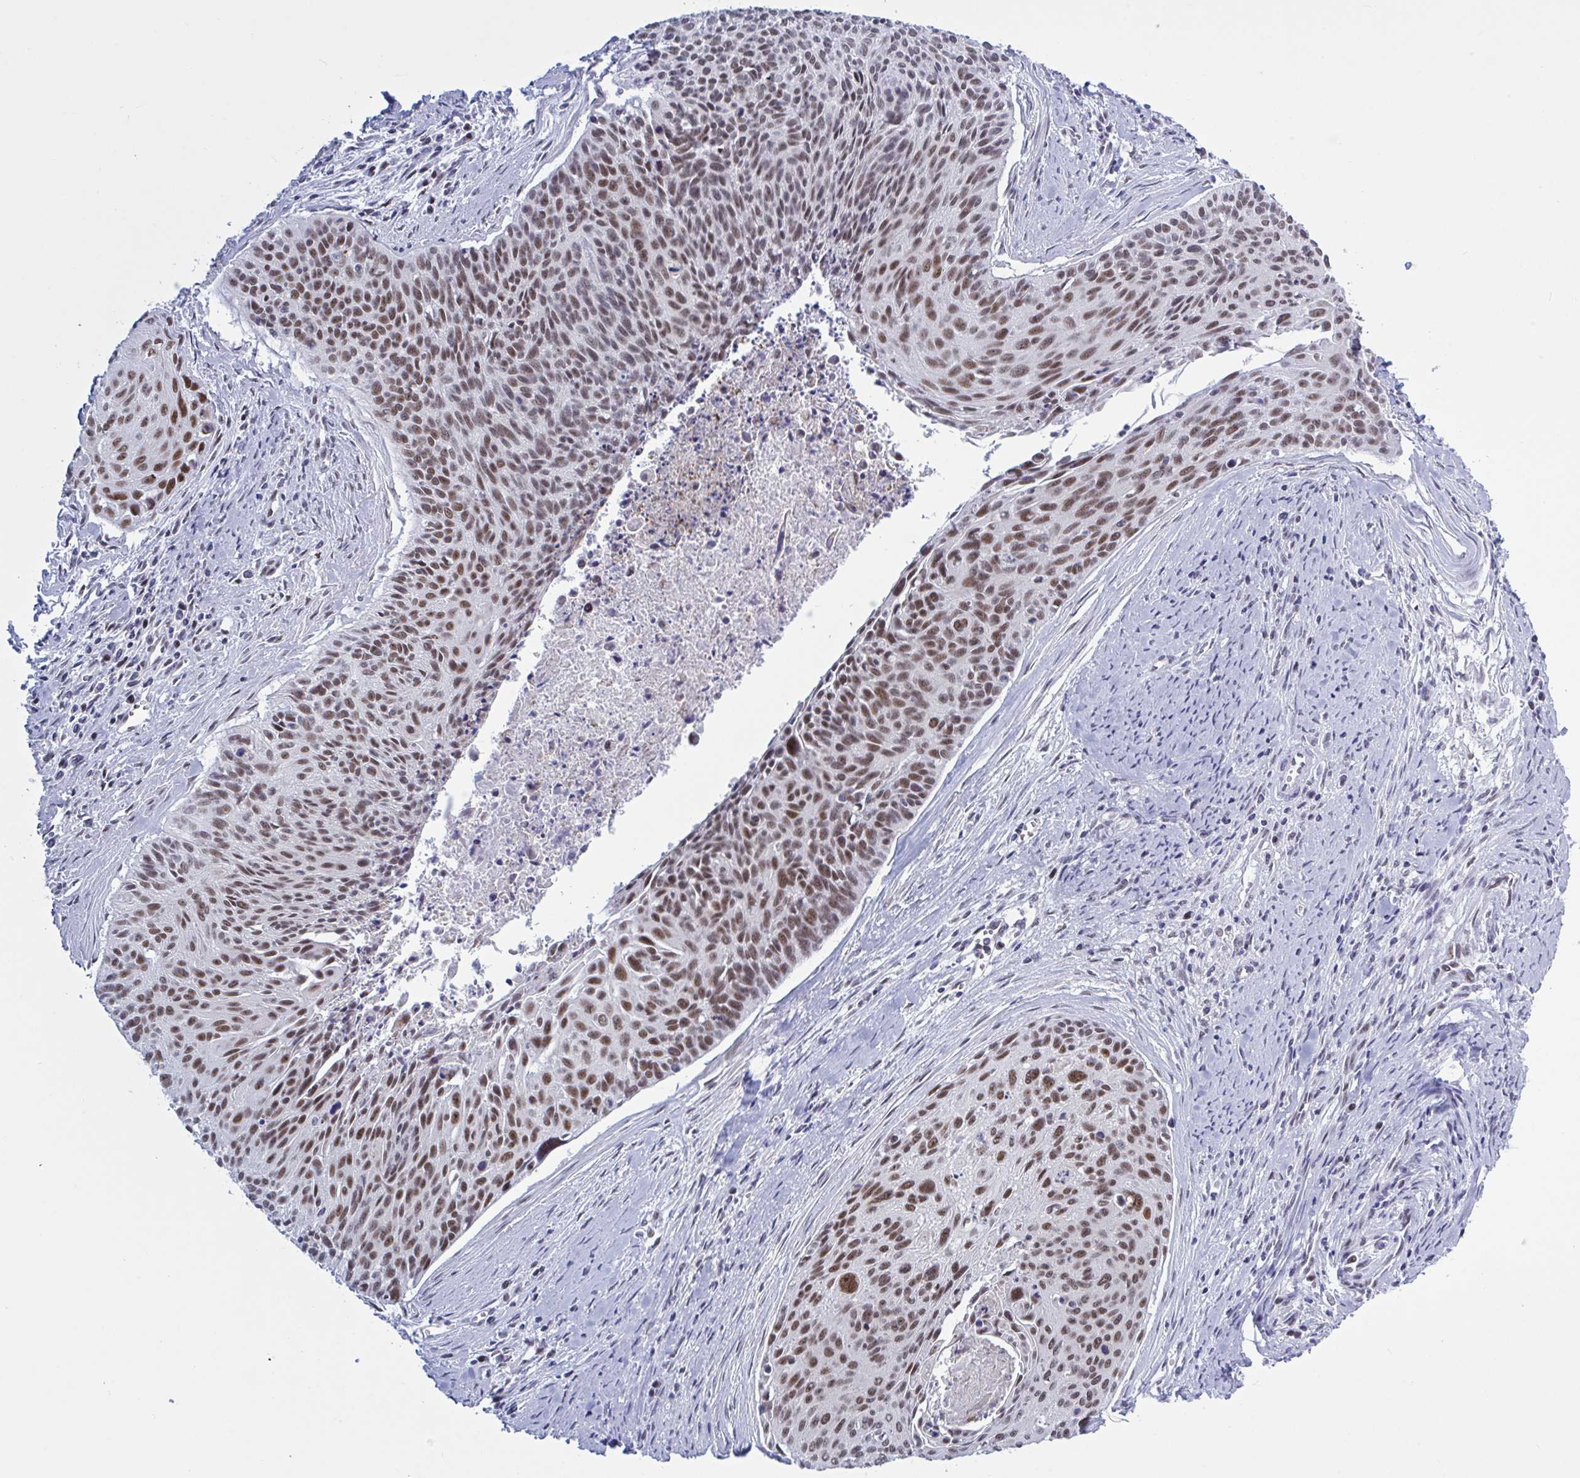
{"staining": {"intensity": "moderate", "quantity": ">75%", "location": "nuclear"}, "tissue": "cervical cancer", "cell_type": "Tumor cells", "image_type": "cancer", "snomed": [{"axis": "morphology", "description": "Squamous cell carcinoma, NOS"}, {"axis": "topography", "description": "Cervix"}], "caption": "DAB (3,3'-diaminobenzidine) immunohistochemical staining of cervical squamous cell carcinoma exhibits moderate nuclear protein staining in approximately >75% of tumor cells.", "gene": "PPP1R10", "patient": {"sex": "female", "age": 55}}